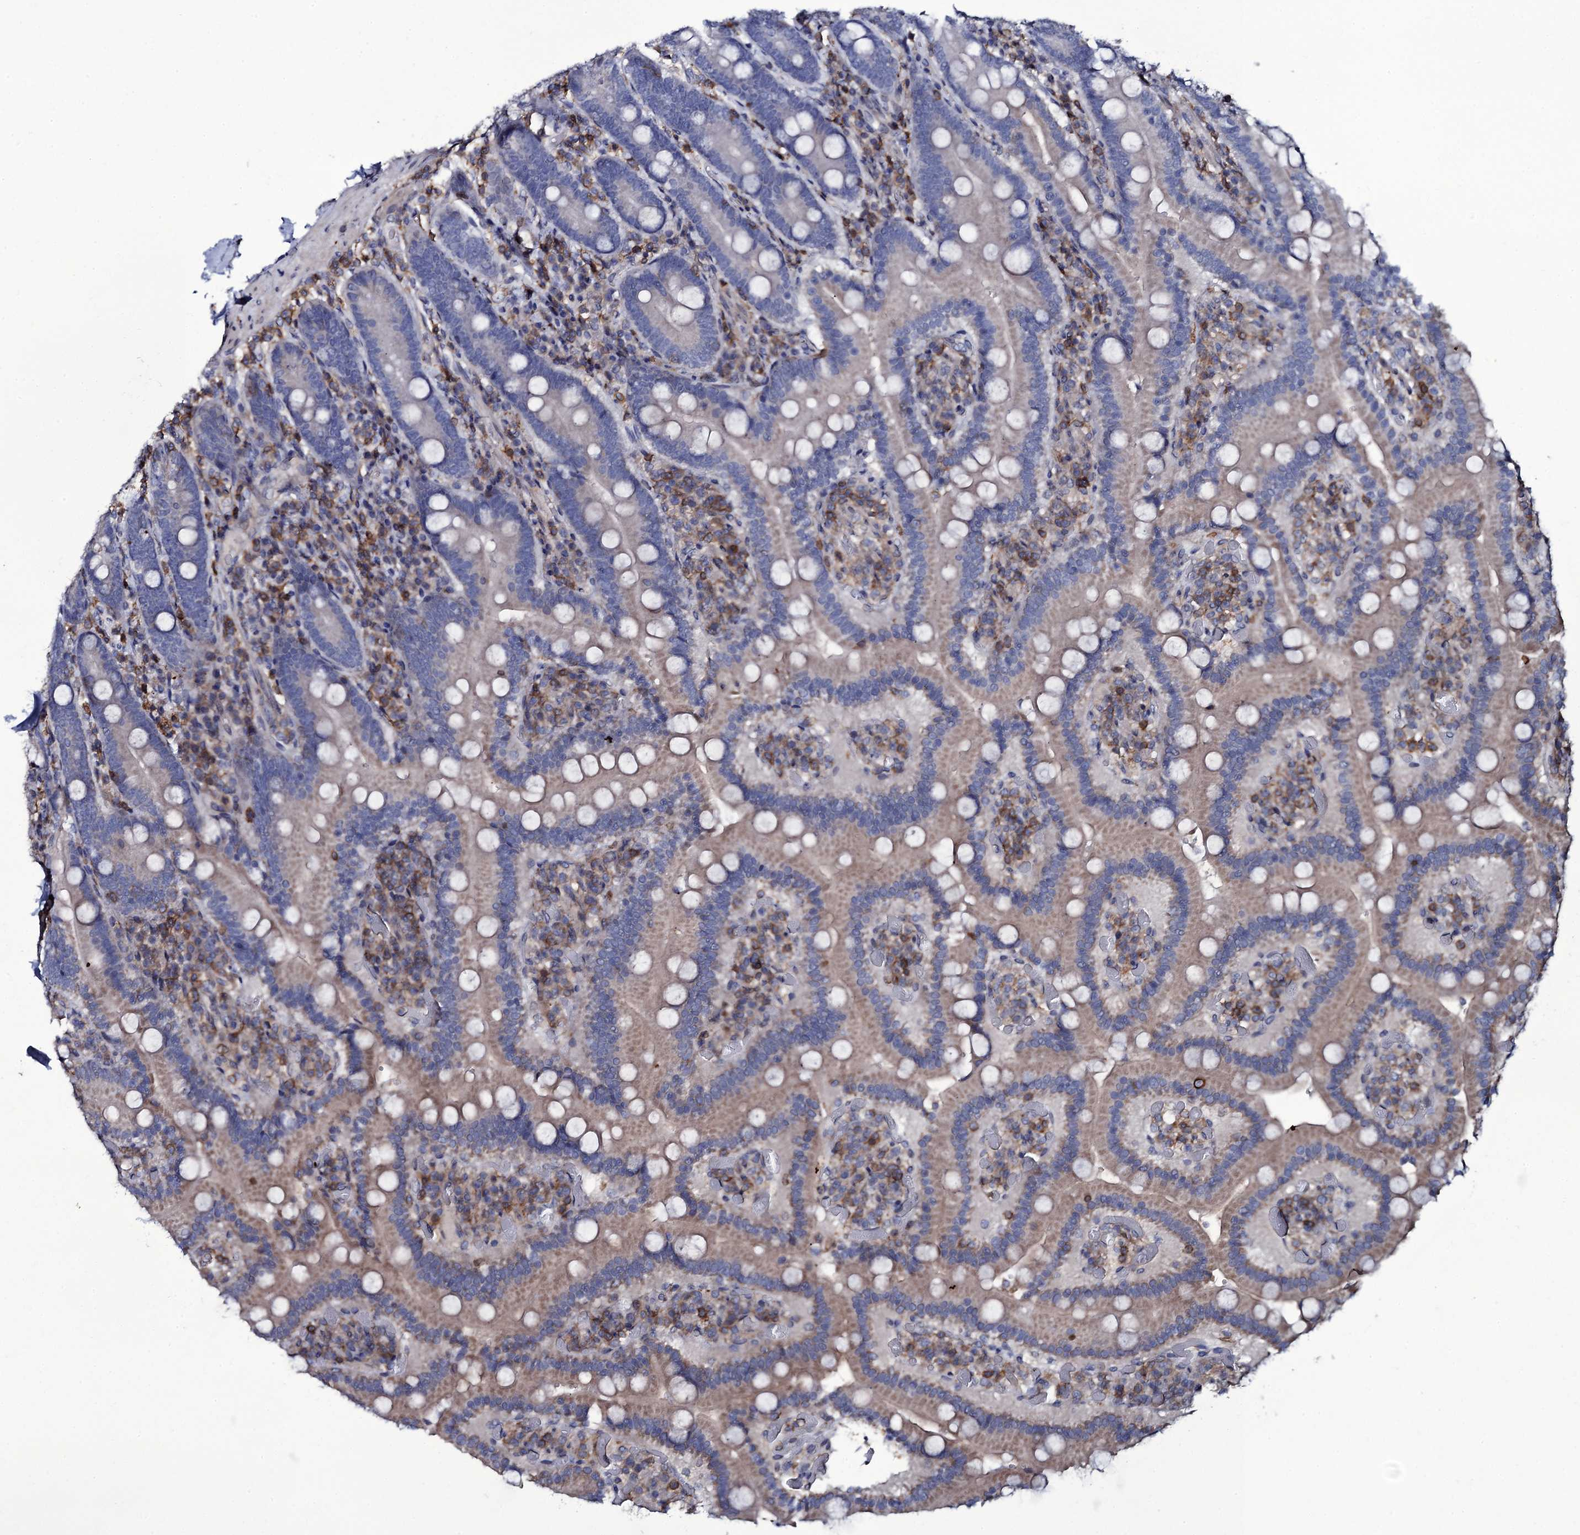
{"staining": {"intensity": "weak", "quantity": "25%-75%", "location": "cytoplasmic/membranous"}, "tissue": "duodenum", "cell_type": "Glandular cells", "image_type": "normal", "snomed": [{"axis": "morphology", "description": "Normal tissue, NOS"}, {"axis": "topography", "description": "Duodenum"}], "caption": "Protein analysis of benign duodenum shows weak cytoplasmic/membranous expression in about 25%-75% of glandular cells. (Brightfield microscopy of DAB IHC at high magnification).", "gene": "TTC23", "patient": {"sex": "female", "age": 62}}